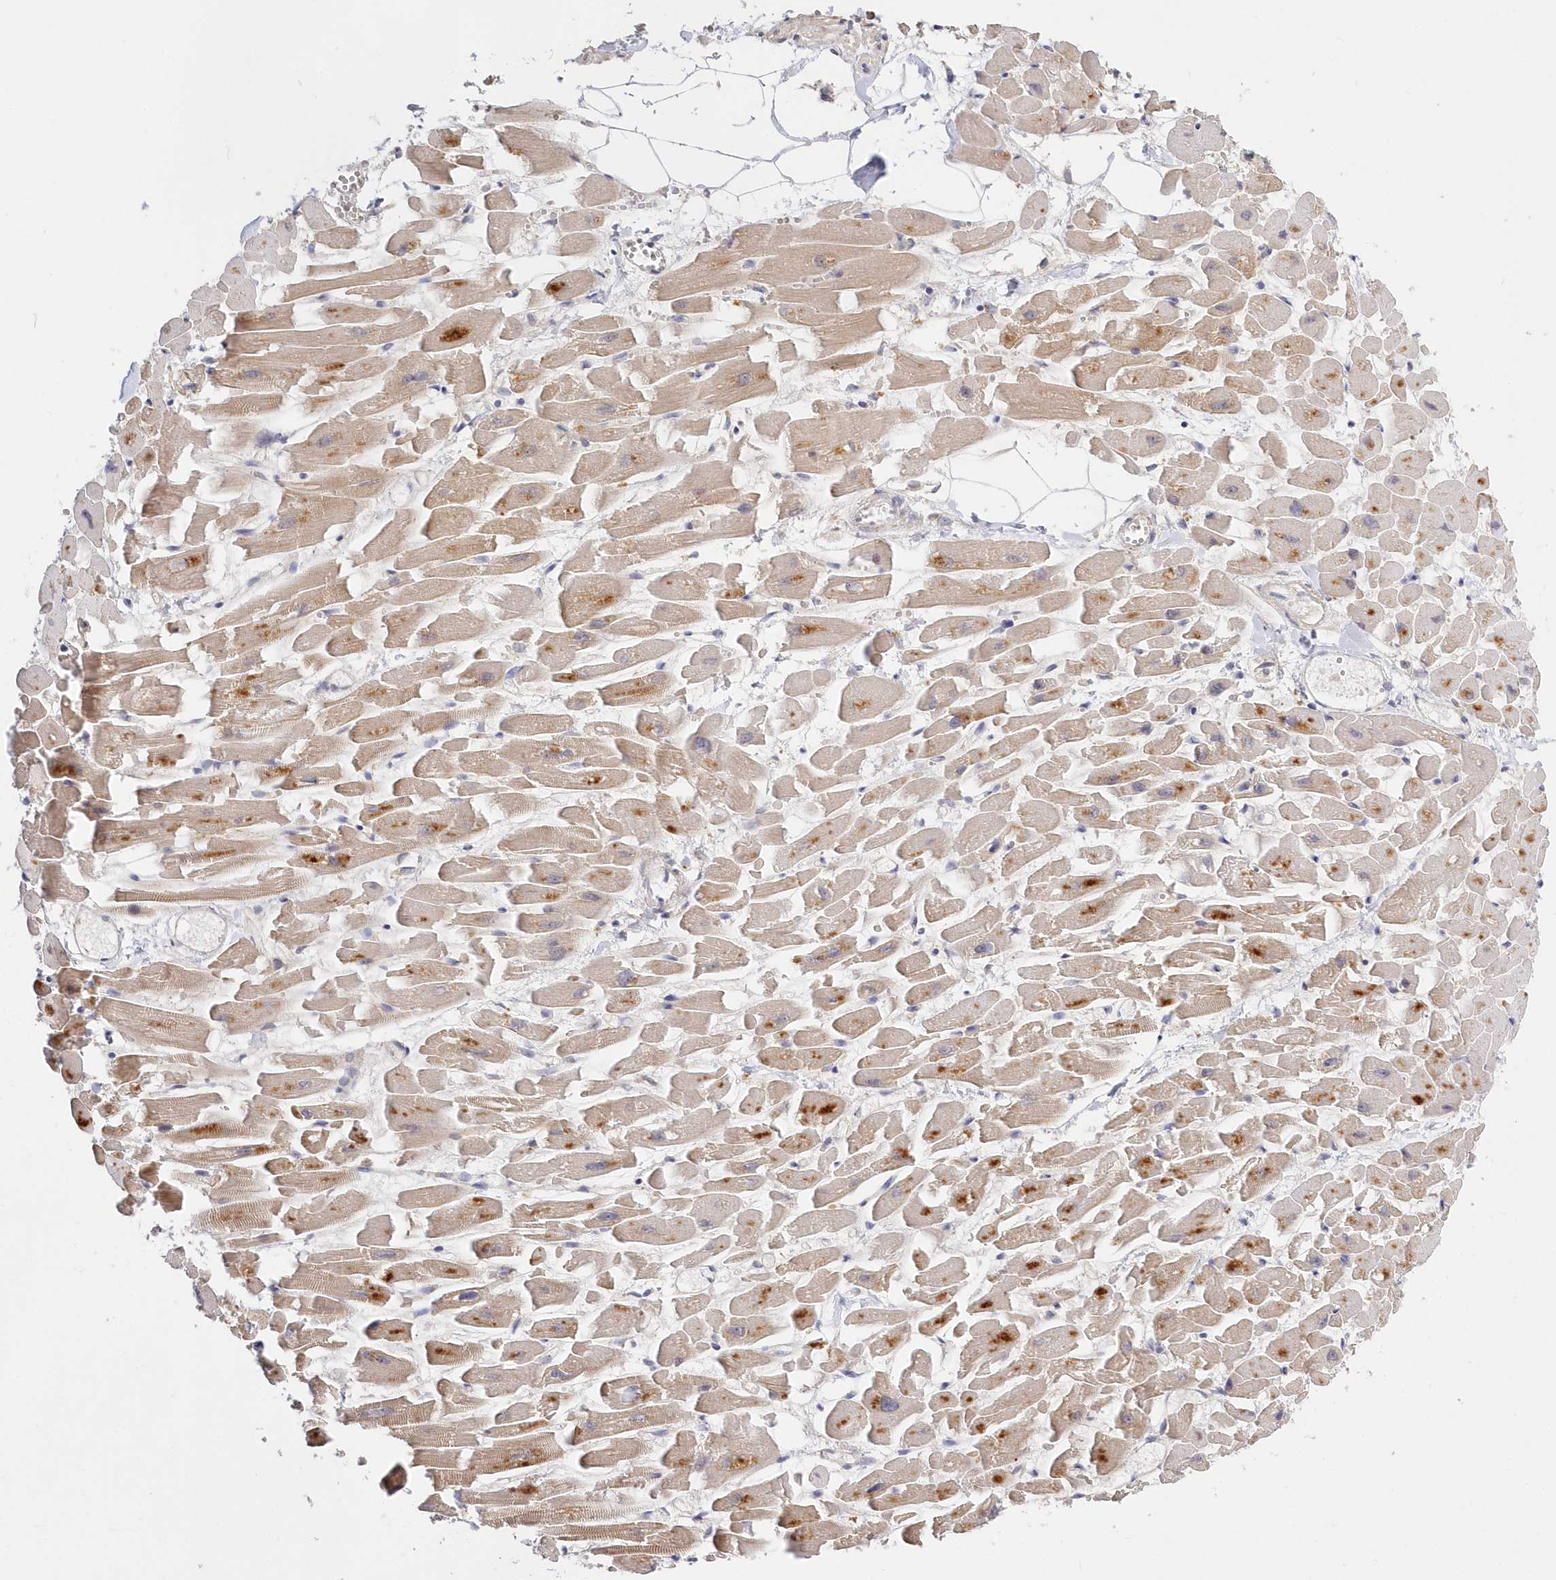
{"staining": {"intensity": "moderate", "quantity": "<25%", "location": "cytoplasmic/membranous"}, "tissue": "heart muscle", "cell_type": "Cardiomyocytes", "image_type": "normal", "snomed": [{"axis": "morphology", "description": "Normal tissue, NOS"}, {"axis": "topography", "description": "Heart"}], "caption": "IHC histopathology image of unremarkable heart muscle: human heart muscle stained using immunohistochemistry (IHC) displays low levels of moderate protein expression localized specifically in the cytoplasmic/membranous of cardiomyocytes, appearing as a cytoplasmic/membranous brown color.", "gene": "KATNA1", "patient": {"sex": "female", "age": 64}}